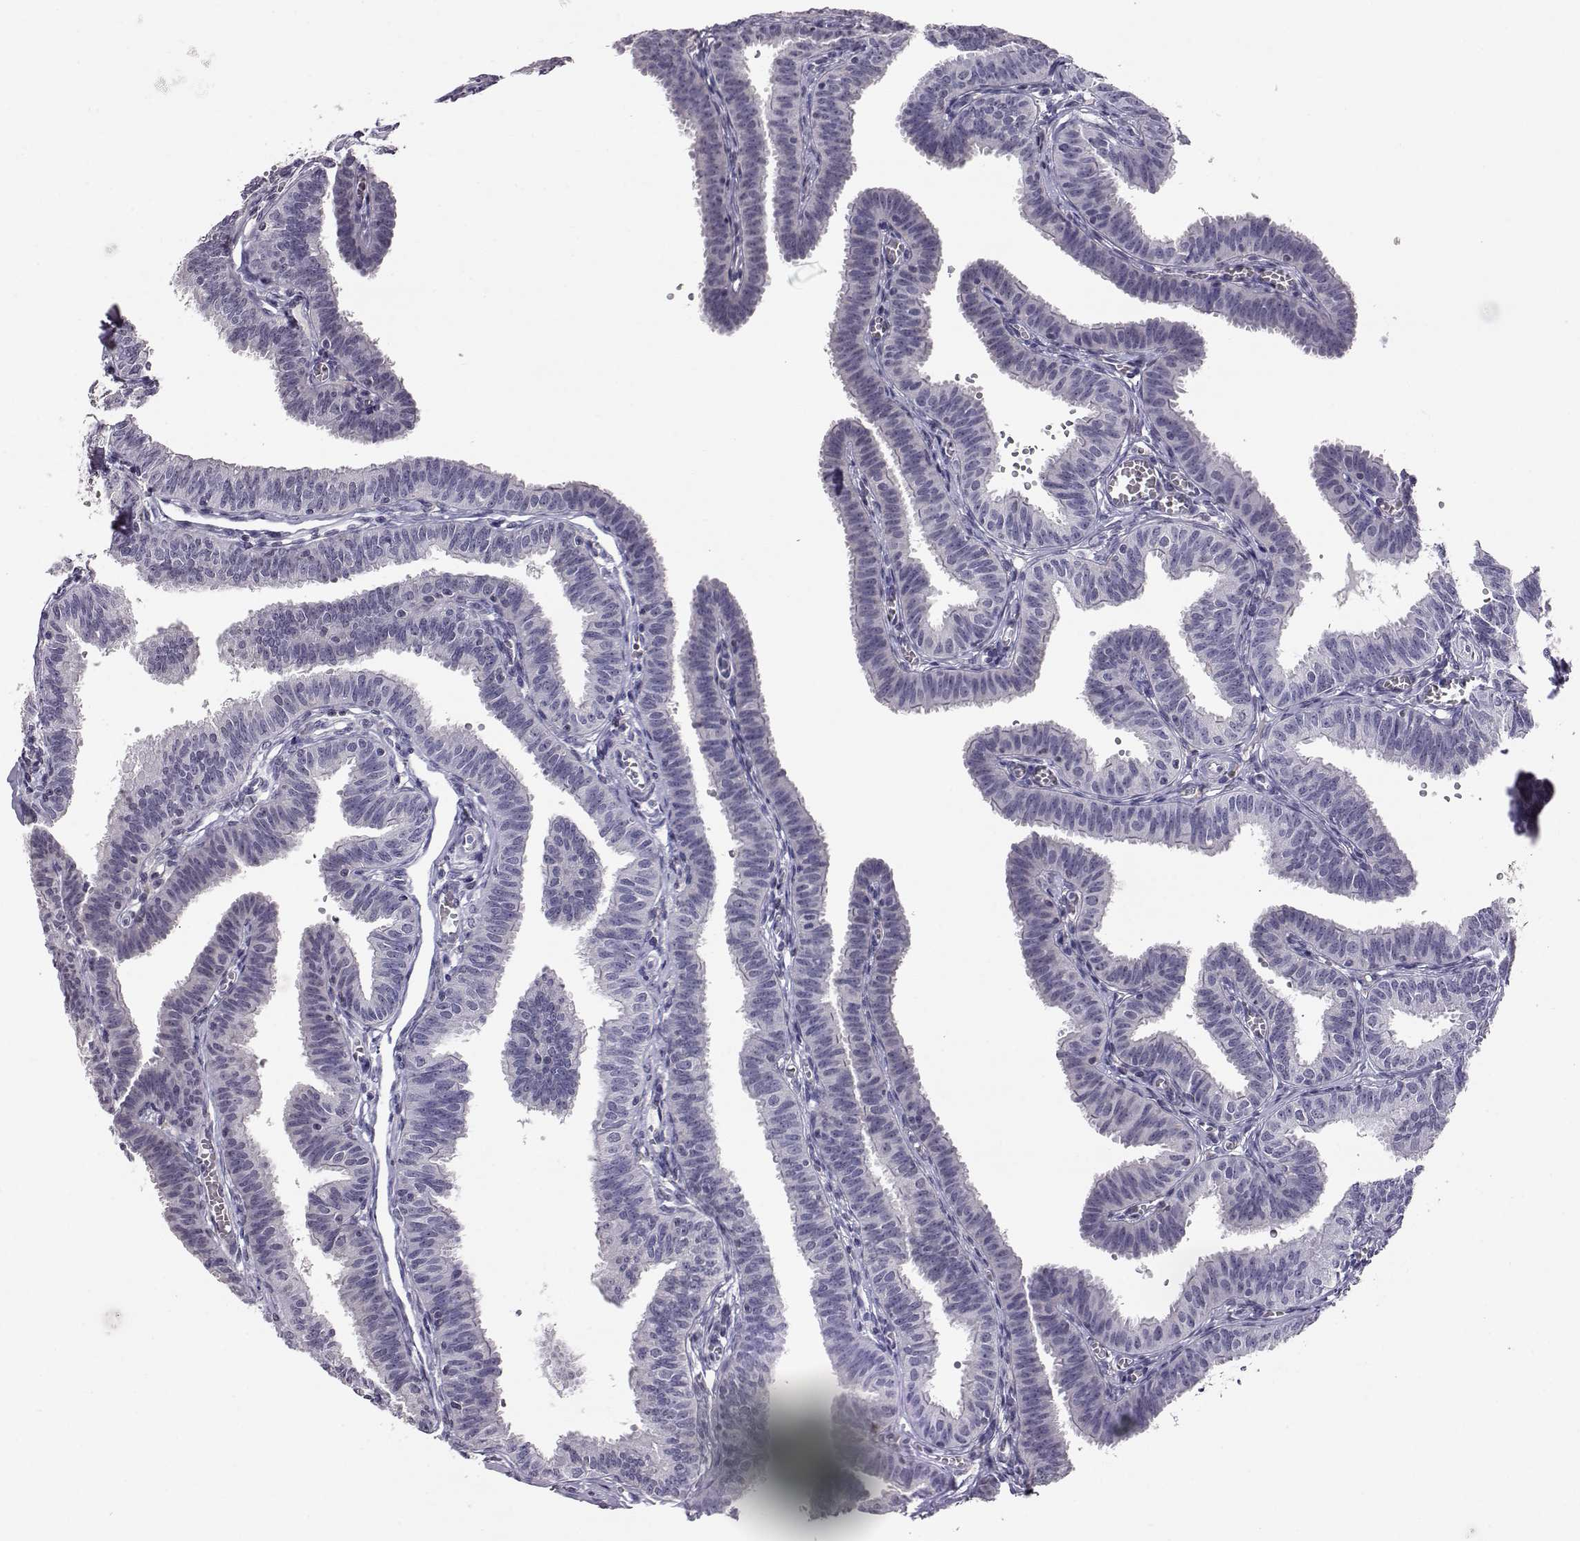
{"staining": {"intensity": "negative", "quantity": "none", "location": "none"}, "tissue": "fallopian tube", "cell_type": "Glandular cells", "image_type": "normal", "snomed": [{"axis": "morphology", "description": "Normal tissue, NOS"}, {"axis": "topography", "description": "Fallopian tube"}], "caption": "Immunohistochemistry (IHC) image of normal human fallopian tube stained for a protein (brown), which shows no staining in glandular cells. Brightfield microscopy of immunohistochemistry stained with DAB (3,3'-diaminobenzidine) (brown) and hematoxylin (blue), captured at high magnification.", "gene": "AKR1B1", "patient": {"sex": "female", "age": 25}}